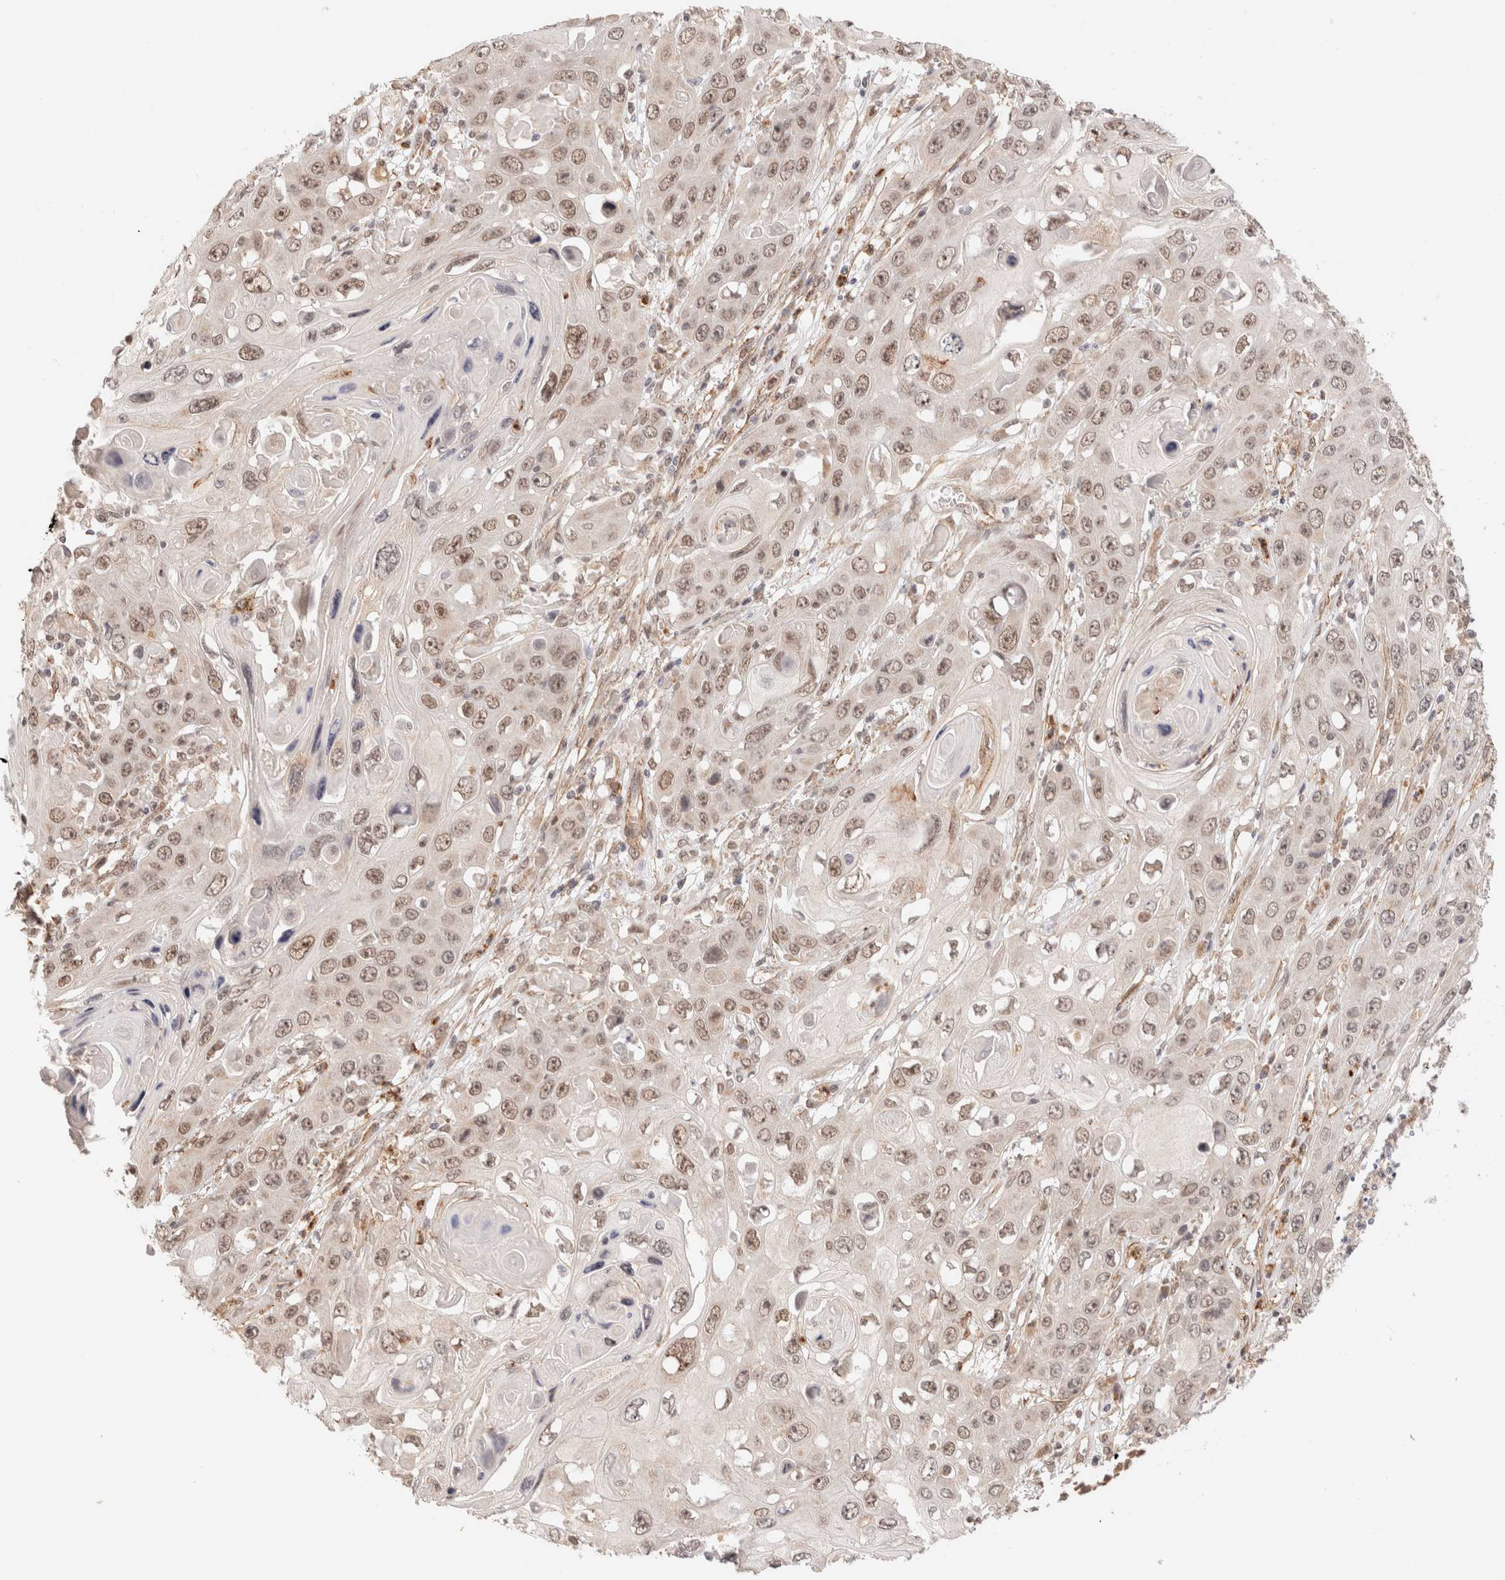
{"staining": {"intensity": "moderate", "quantity": ">75%", "location": "nuclear"}, "tissue": "skin cancer", "cell_type": "Tumor cells", "image_type": "cancer", "snomed": [{"axis": "morphology", "description": "Squamous cell carcinoma, NOS"}, {"axis": "topography", "description": "Skin"}], "caption": "An image of human skin cancer (squamous cell carcinoma) stained for a protein displays moderate nuclear brown staining in tumor cells.", "gene": "BRPF3", "patient": {"sex": "male", "age": 55}}